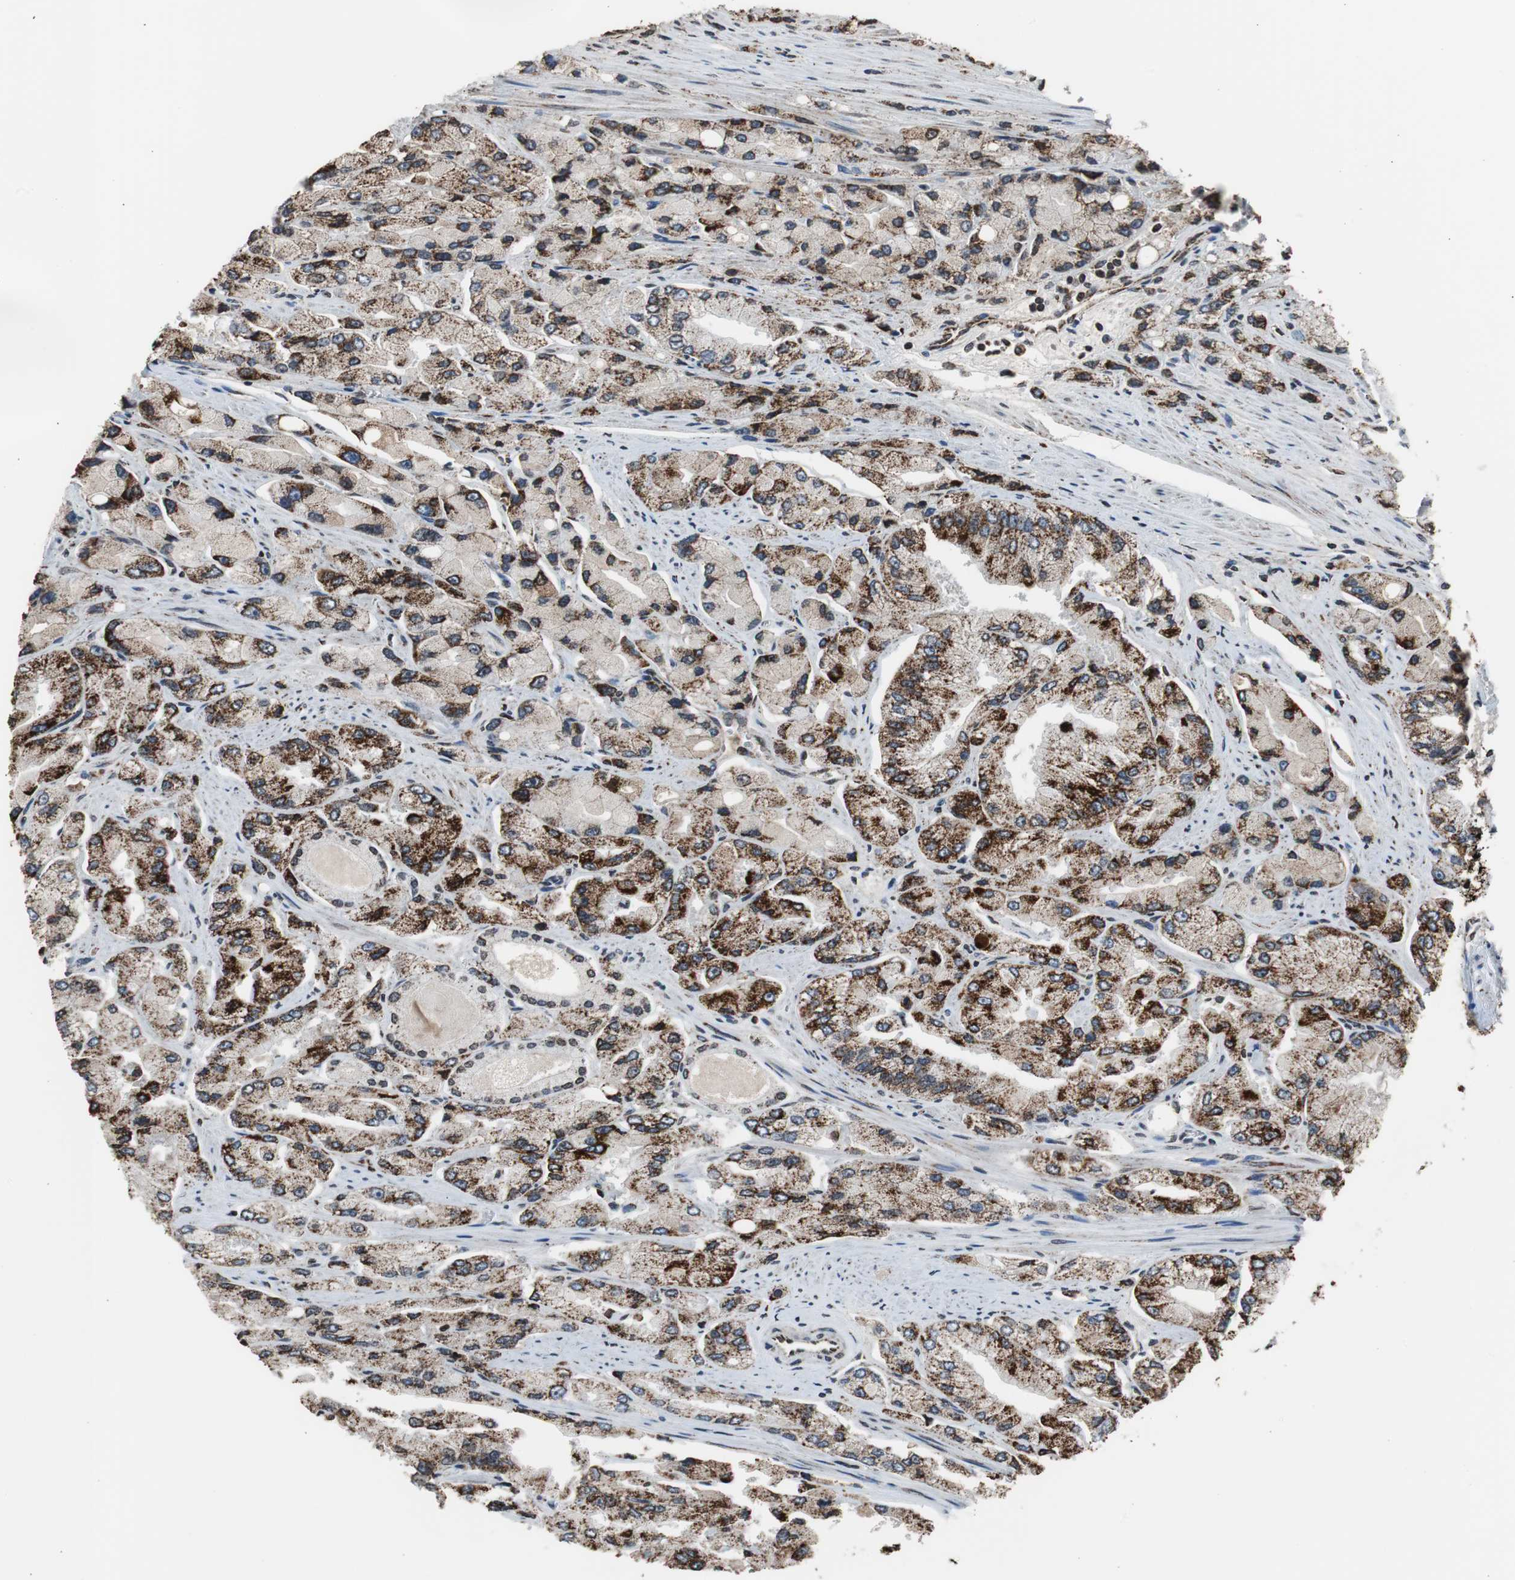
{"staining": {"intensity": "strong", "quantity": ">75%", "location": "cytoplasmic/membranous"}, "tissue": "prostate cancer", "cell_type": "Tumor cells", "image_type": "cancer", "snomed": [{"axis": "morphology", "description": "Adenocarcinoma, High grade"}, {"axis": "topography", "description": "Prostate"}], "caption": "A high-resolution photomicrograph shows immunohistochemistry (IHC) staining of prostate cancer (high-grade adenocarcinoma), which displays strong cytoplasmic/membranous positivity in approximately >75% of tumor cells.", "gene": "HSPA9", "patient": {"sex": "male", "age": 58}}